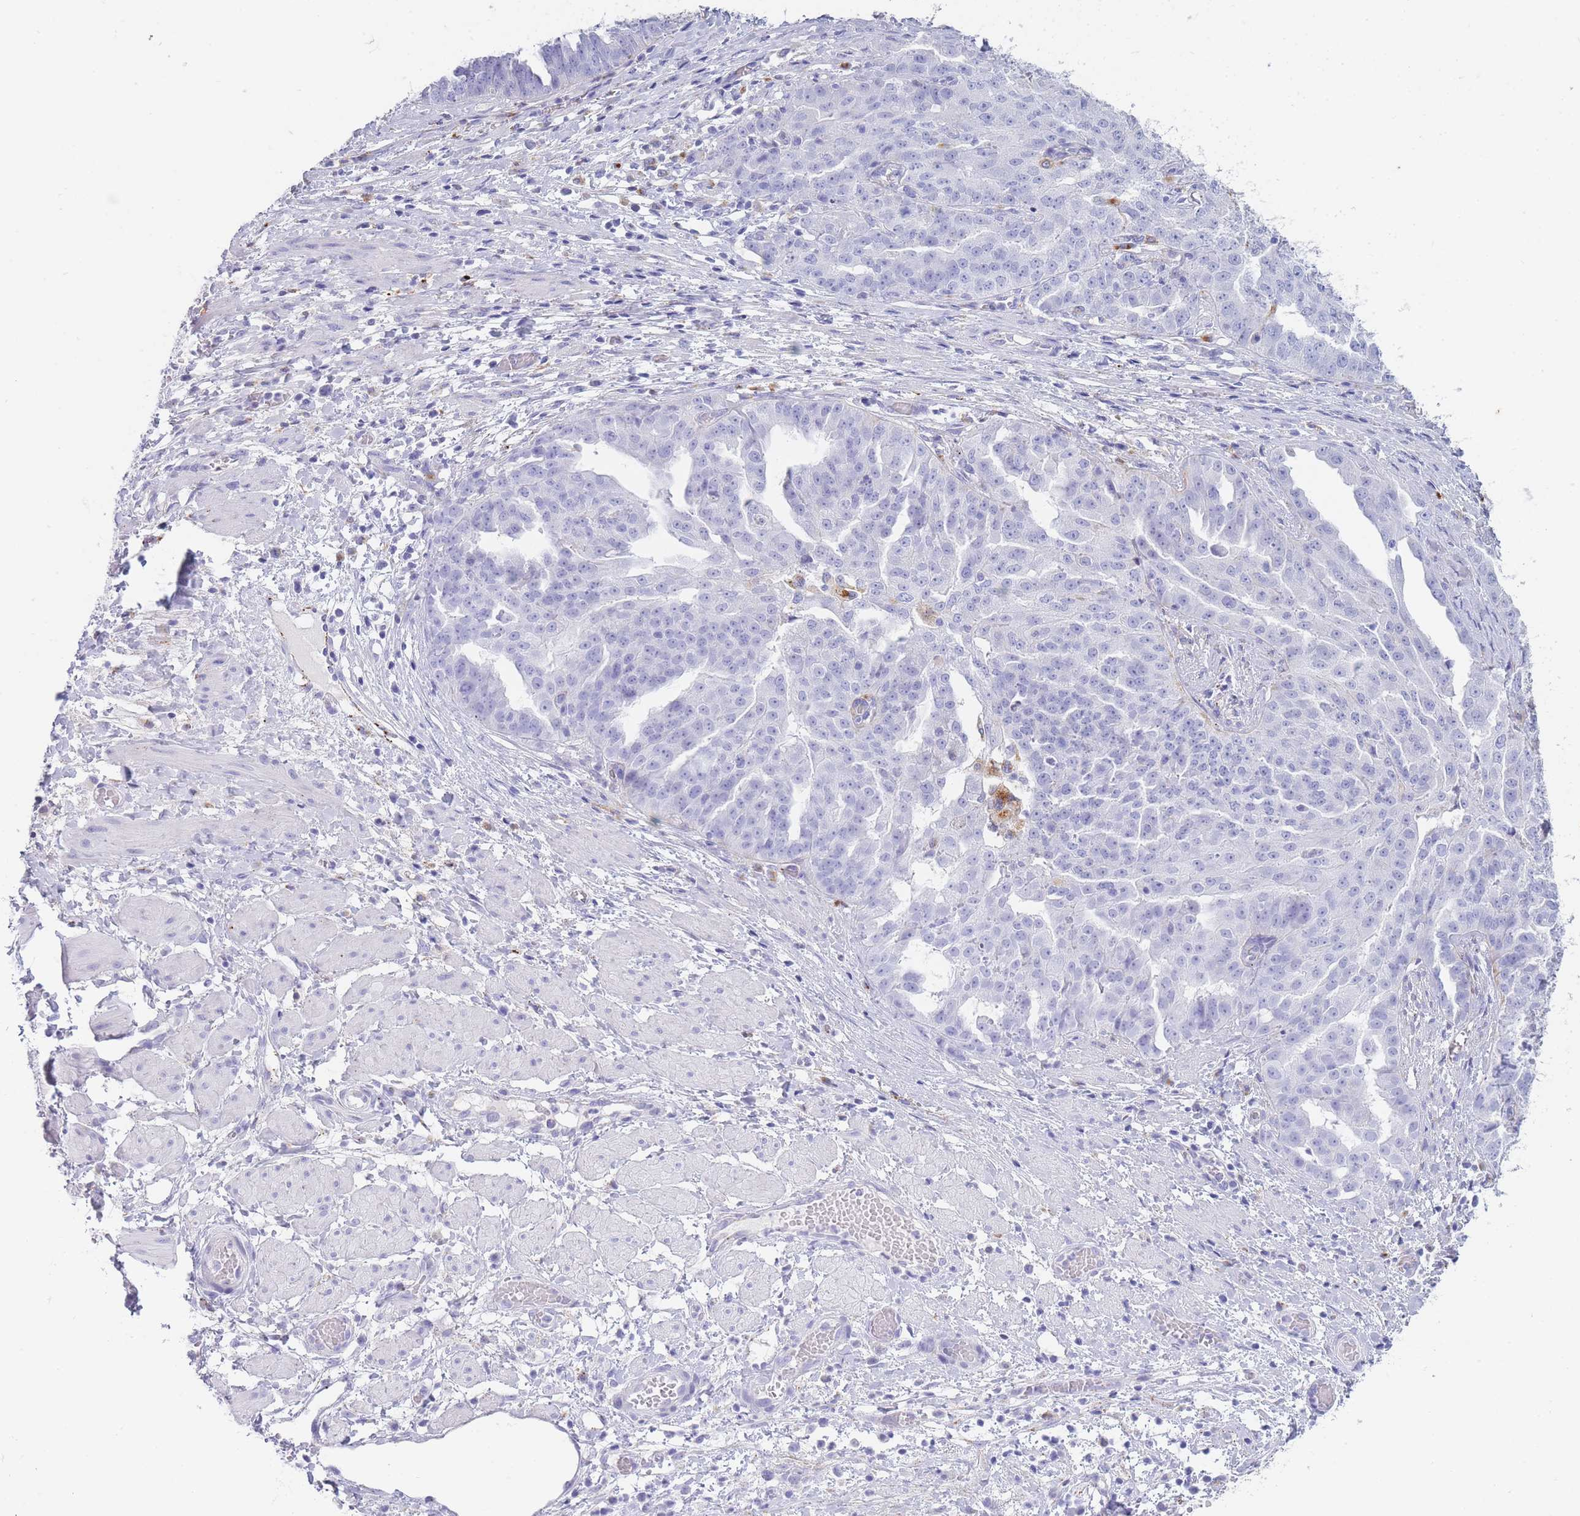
{"staining": {"intensity": "negative", "quantity": "none", "location": "none"}, "tissue": "ovarian cancer", "cell_type": "Tumor cells", "image_type": "cancer", "snomed": [{"axis": "morphology", "description": "Cystadenocarcinoma, serous, NOS"}, {"axis": "topography", "description": "Ovary"}], "caption": "Immunohistochemistry (IHC) of serous cystadenocarcinoma (ovarian) shows no staining in tumor cells.", "gene": "GAA", "patient": {"sex": "female", "age": 58}}